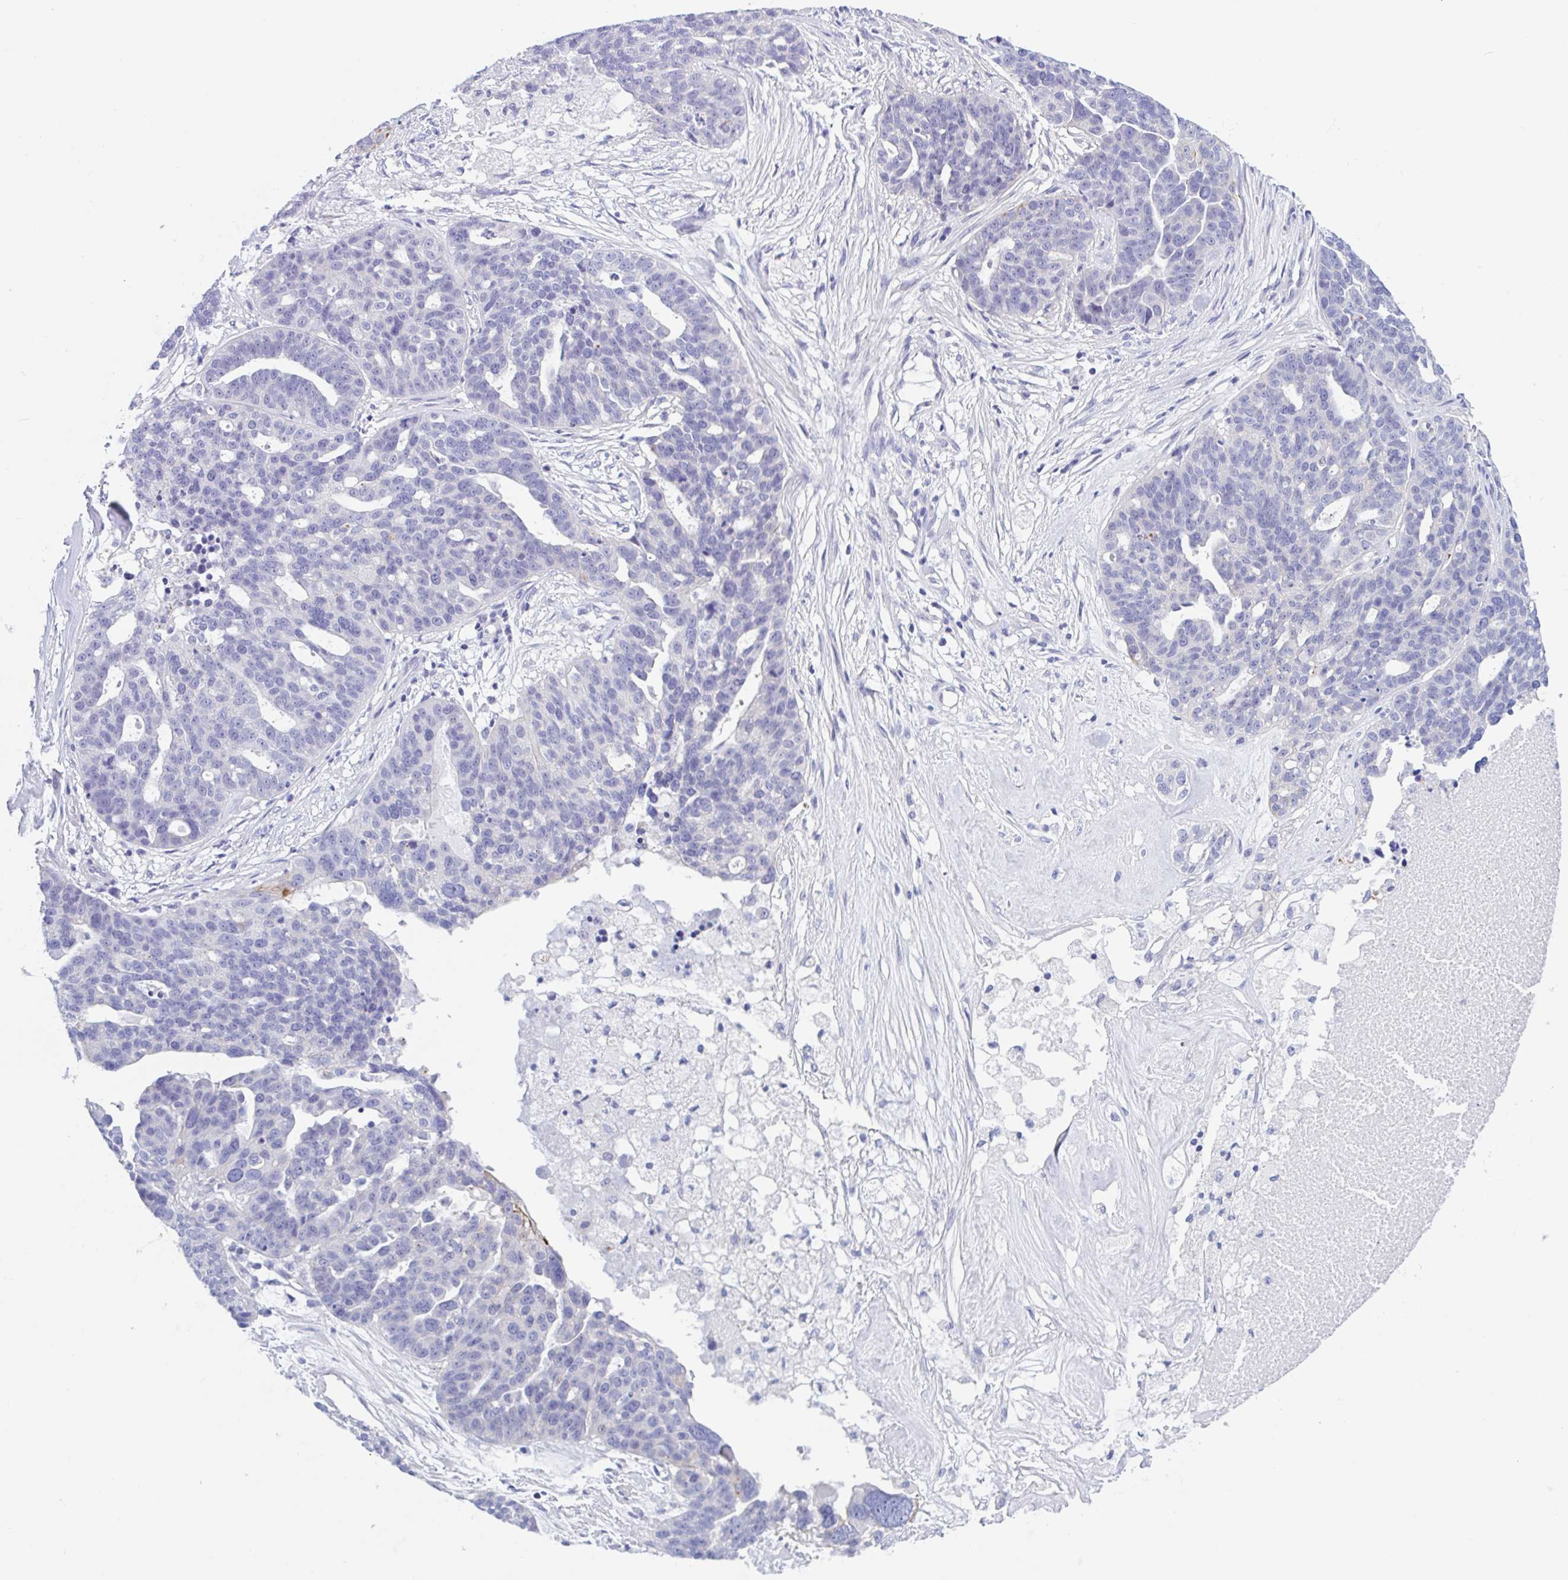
{"staining": {"intensity": "negative", "quantity": "none", "location": "none"}, "tissue": "ovarian cancer", "cell_type": "Tumor cells", "image_type": "cancer", "snomed": [{"axis": "morphology", "description": "Cystadenocarcinoma, serous, NOS"}, {"axis": "topography", "description": "Ovary"}], "caption": "The immunohistochemistry (IHC) photomicrograph has no significant staining in tumor cells of ovarian serous cystadenocarcinoma tissue. Nuclei are stained in blue.", "gene": "OR6N2", "patient": {"sex": "female", "age": 59}}